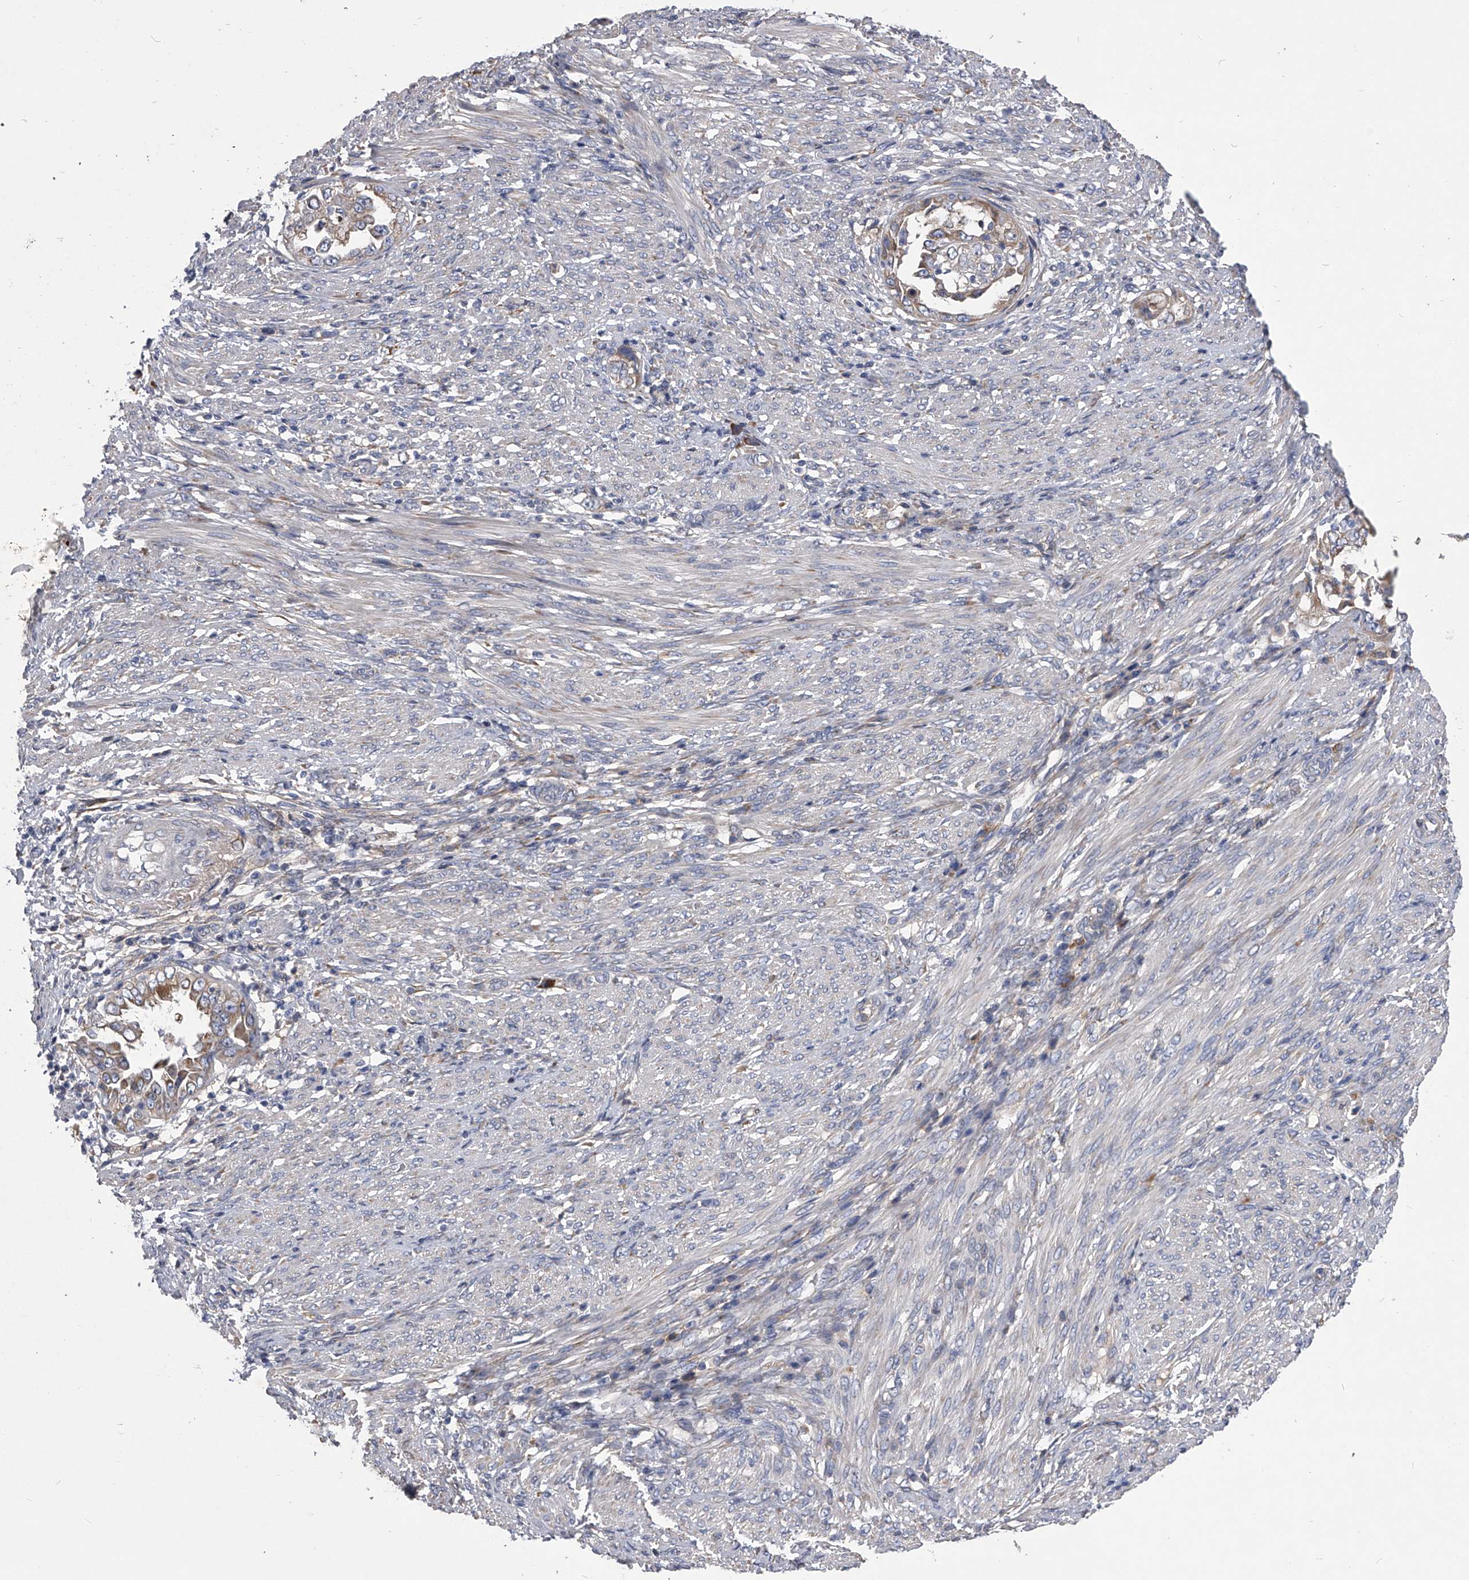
{"staining": {"intensity": "weak", "quantity": "<25%", "location": "cytoplasmic/membranous"}, "tissue": "endometrial cancer", "cell_type": "Tumor cells", "image_type": "cancer", "snomed": [{"axis": "morphology", "description": "Adenocarcinoma, NOS"}, {"axis": "topography", "description": "Endometrium"}], "caption": "Histopathology image shows no significant protein expression in tumor cells of endometrial cancer.", "gene": "CCR4", "patient": {"sex": "female", "age": 85}}